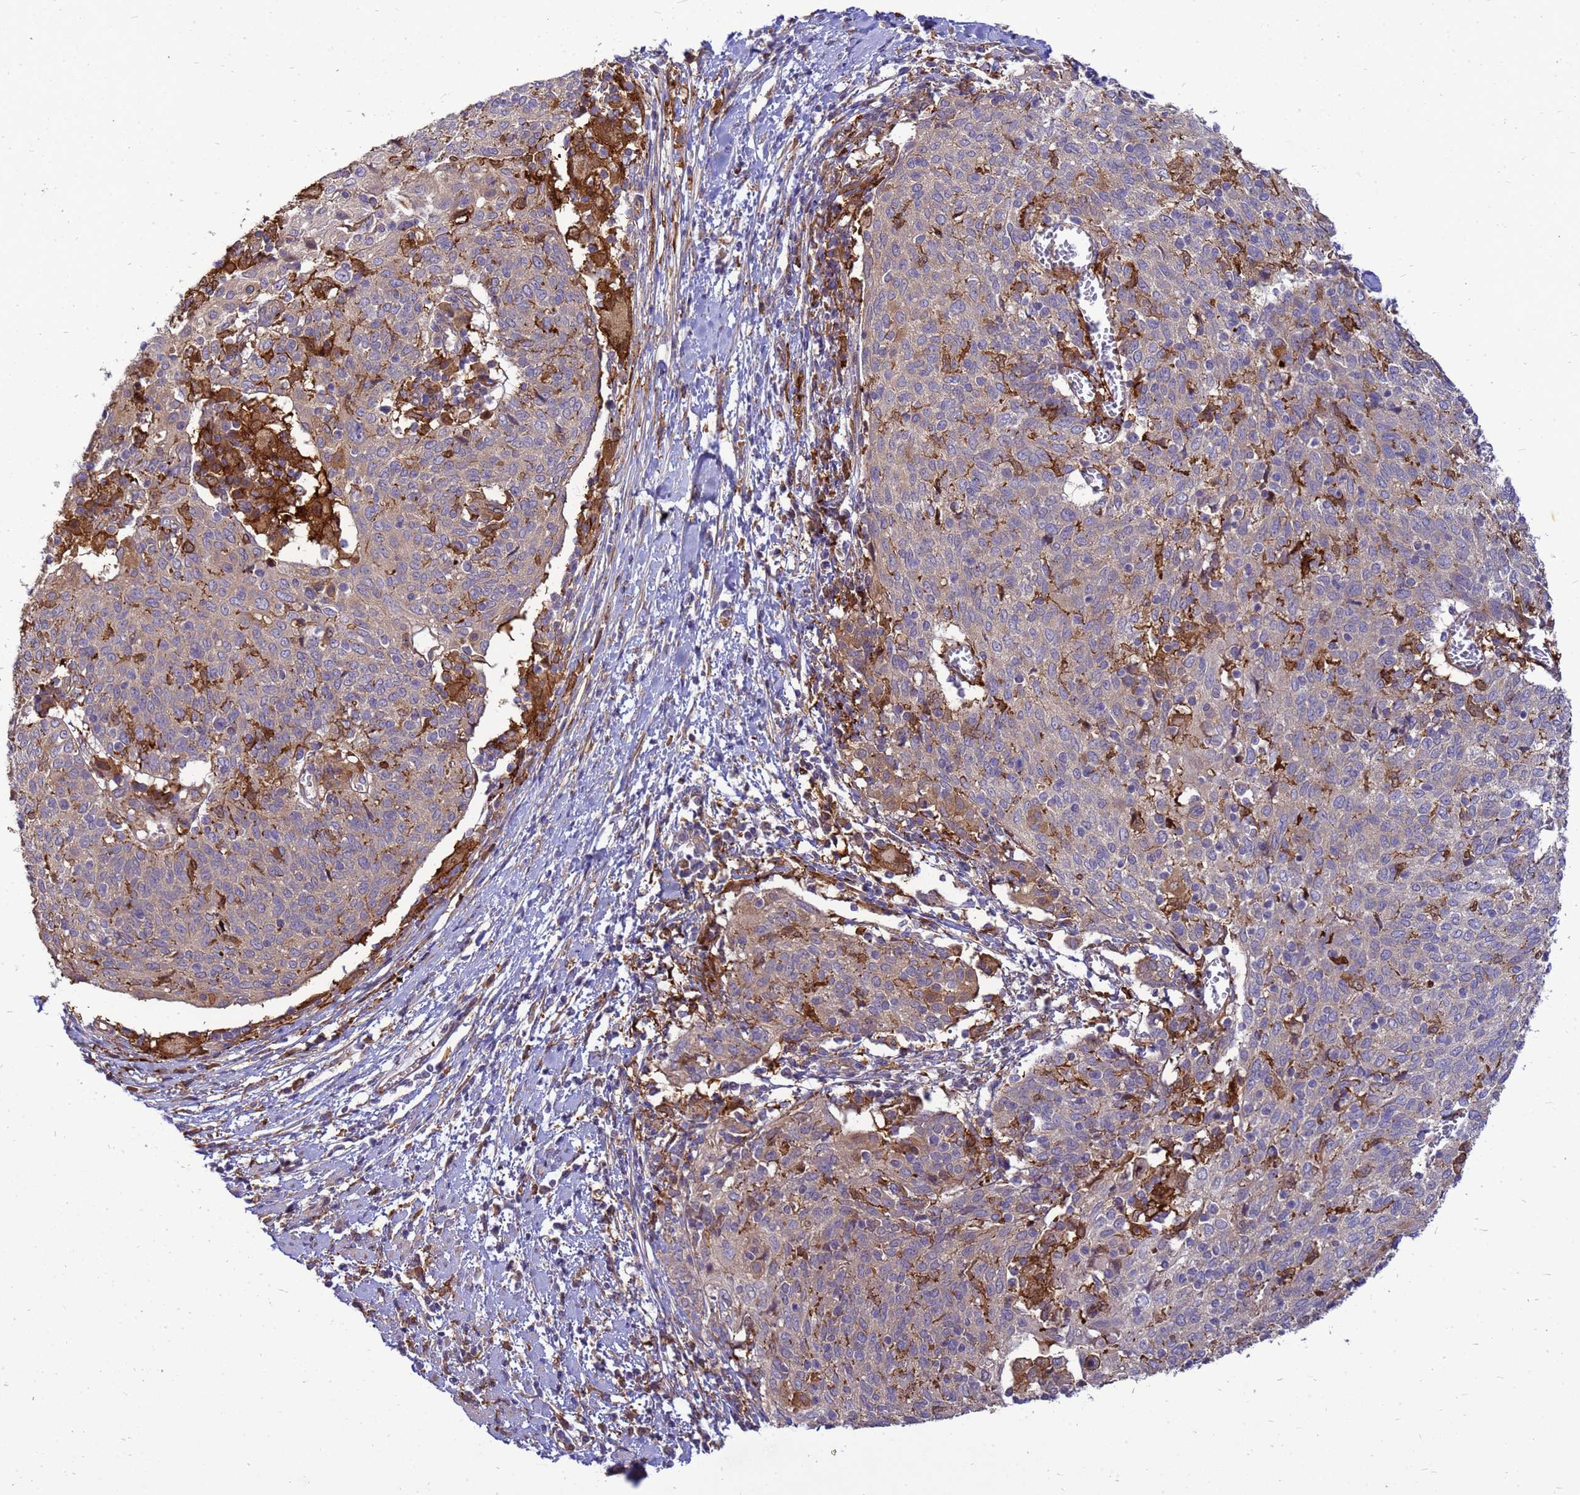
{"staining": {"intensity": "moderate", "quantity": "<25%", "location": "cytoplasmic/membranous"}, "tissue": "cervical cancer", "cell_type": "Tumor cells", "image_type": "cancer", "snomed": [{"axis": "morphology", "description": "Squamous cell carcinoma, NOS"}, {"axis": "topography", "description": "Cervix"}], "caption": "An immunohistochemistry photomicrograph of tumor tissue is shown. Protein staining in brown labels moderate cytoplasmic/membranous positivity in cervical cancer (squamous cell carcinoma) within tumor cells.", "gene": "RNF215", "patient": {"sex": "female", "age": 52}}